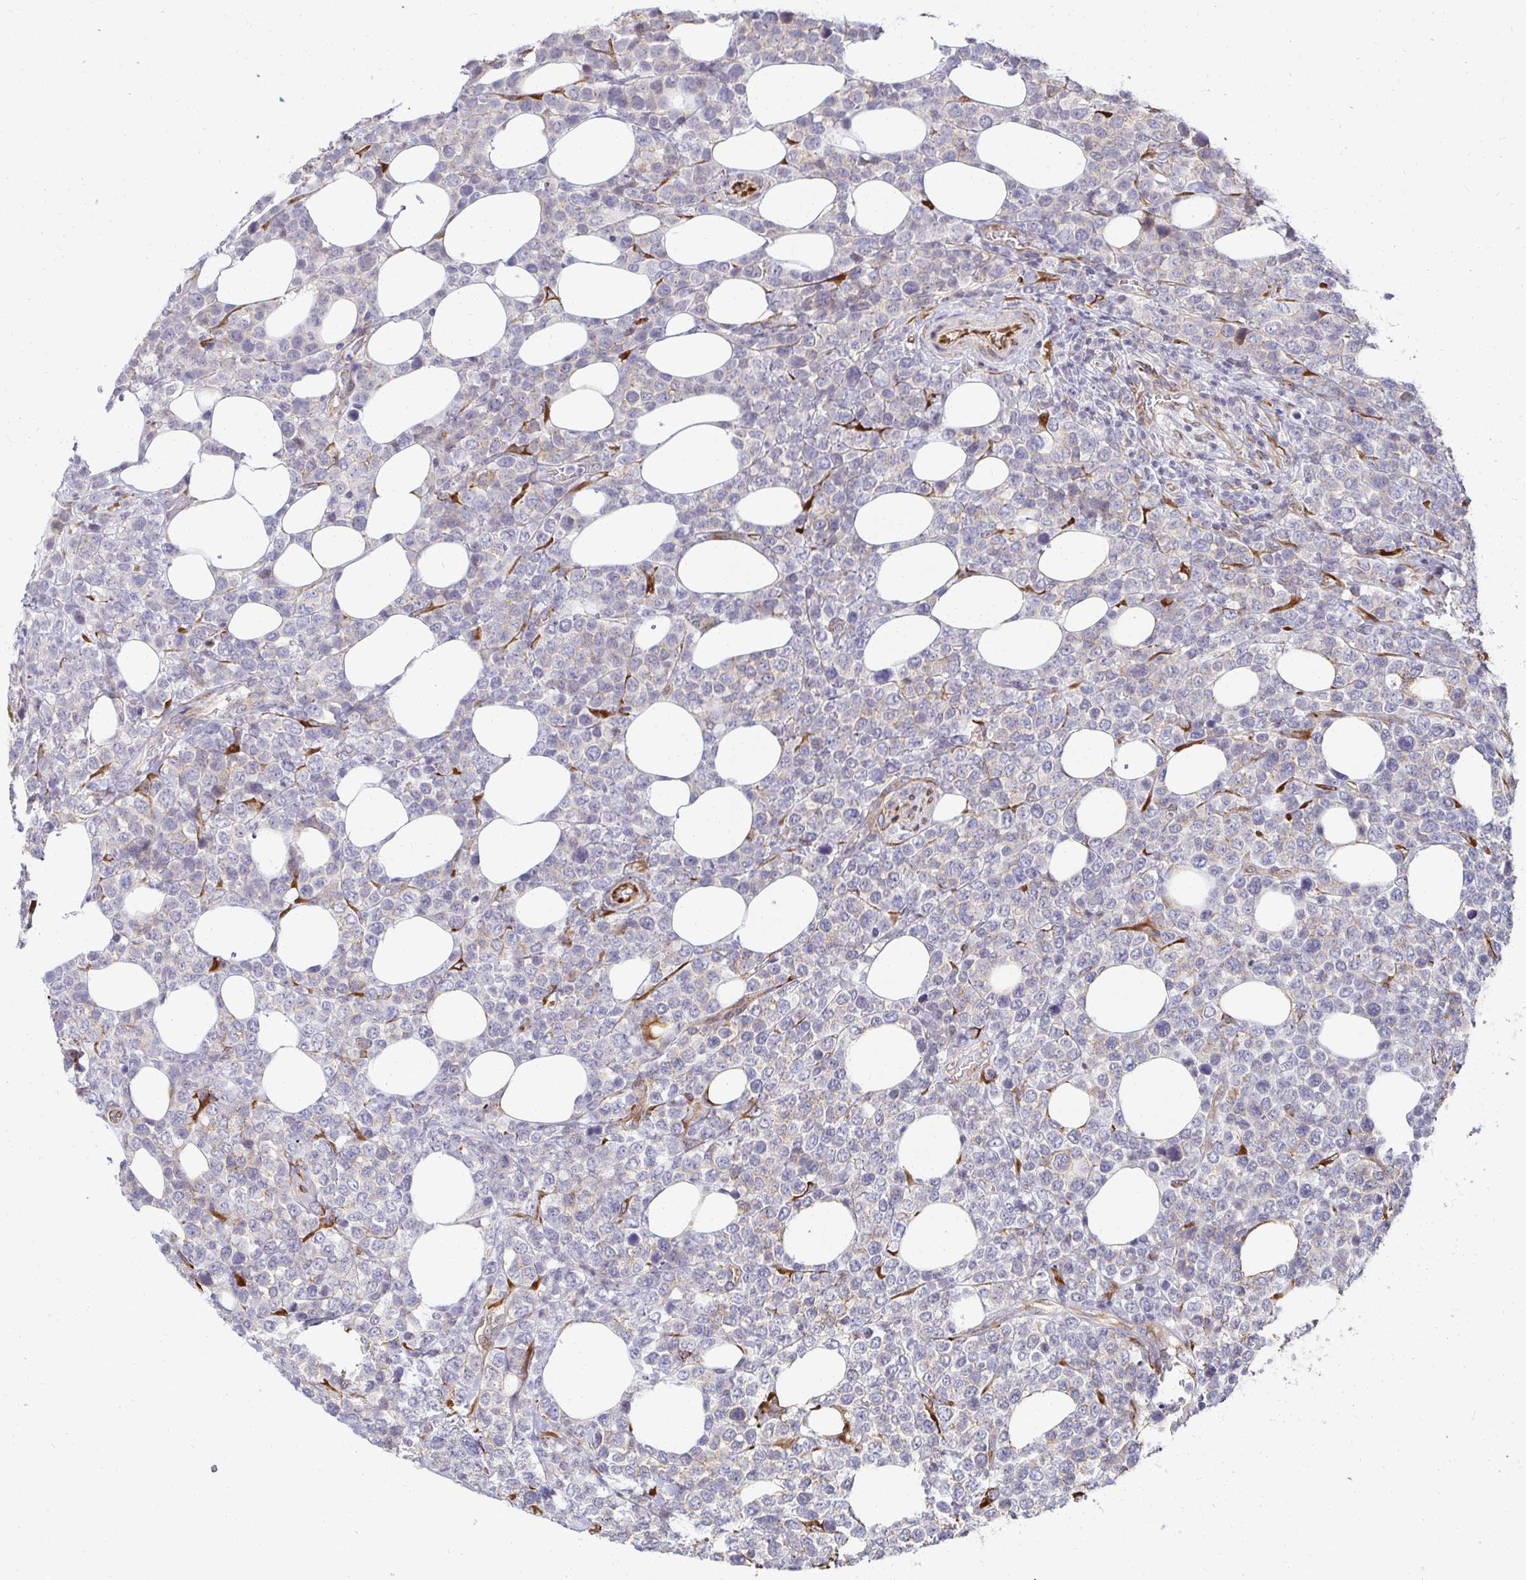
{"staining": {"intensity": "weak", "quantity": "<25%", "location": "cytoplasmic/membranous"}, "tissue": "lymphoma", "cell_type": "Tumor cells", "image_type": "cancer", "snomed": [{"axis": "morphology", "description": "Malignant lymphoma, non-Hodgkin's type, High grade"}, {"axis": "topography", "description": "Soft tissue"}], "caption": "High-grade malignant lymphoma, non-Hodgkin's type stained for a protein using IHC displays no positivity tumor cells.", "gene": "HPS1", "patient": {"sex": "female", "age": 56}}